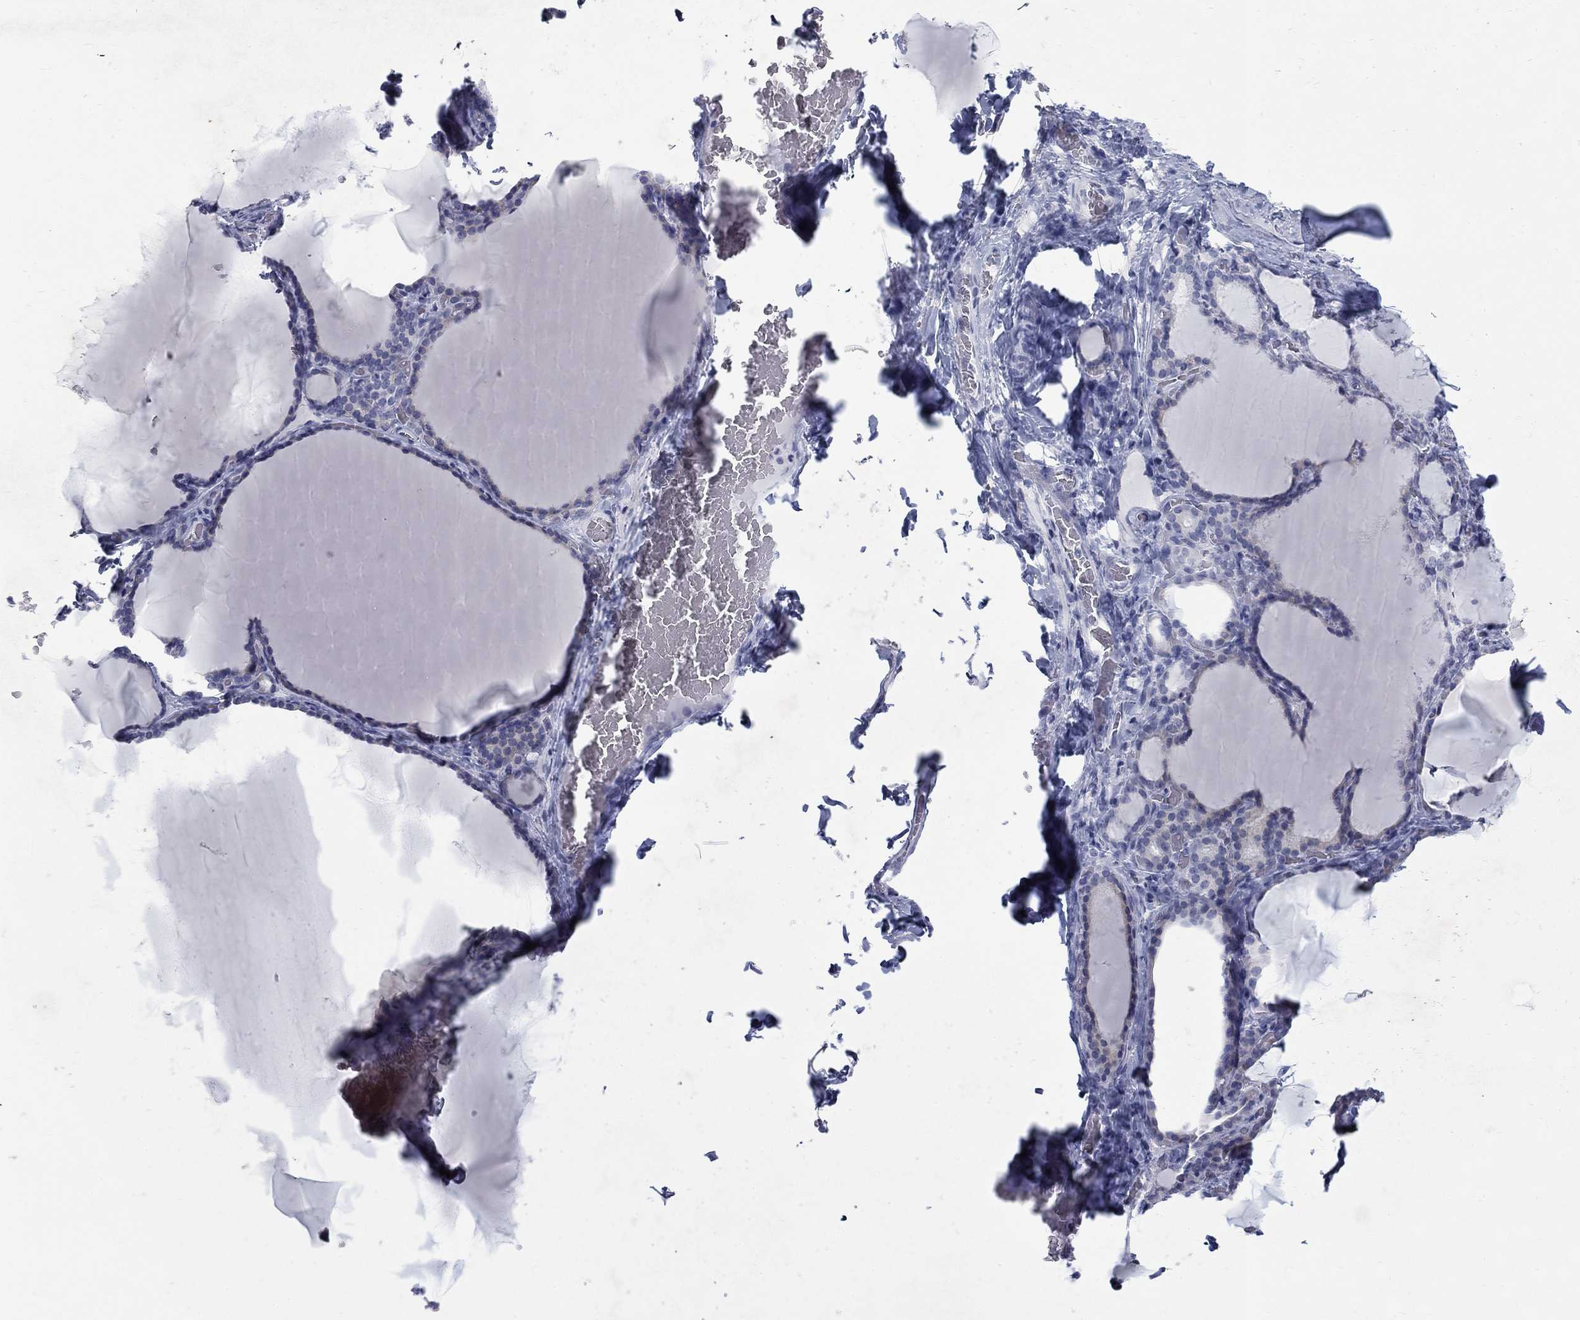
{"staining": {"intensity": "negative", "quantity": "none", "location": "none"}, "tissue": "thyroid gland", "cell_type": "Glandular cells", "image_type": "normal", "snomed": [{"axis": "morphology", "description": "Normal tissue, NOS"}, {"axis": "morphology", "description": "Hyperplasia, NOS"}, {"axis": "topography", "description": "Thyroid gland"}], "caption": "The image demonstrates no staining of glandular cells in unremarkable thyroid gland.", "gene": "RFTN2", "patient": {"sex": "female", "age": 27}}